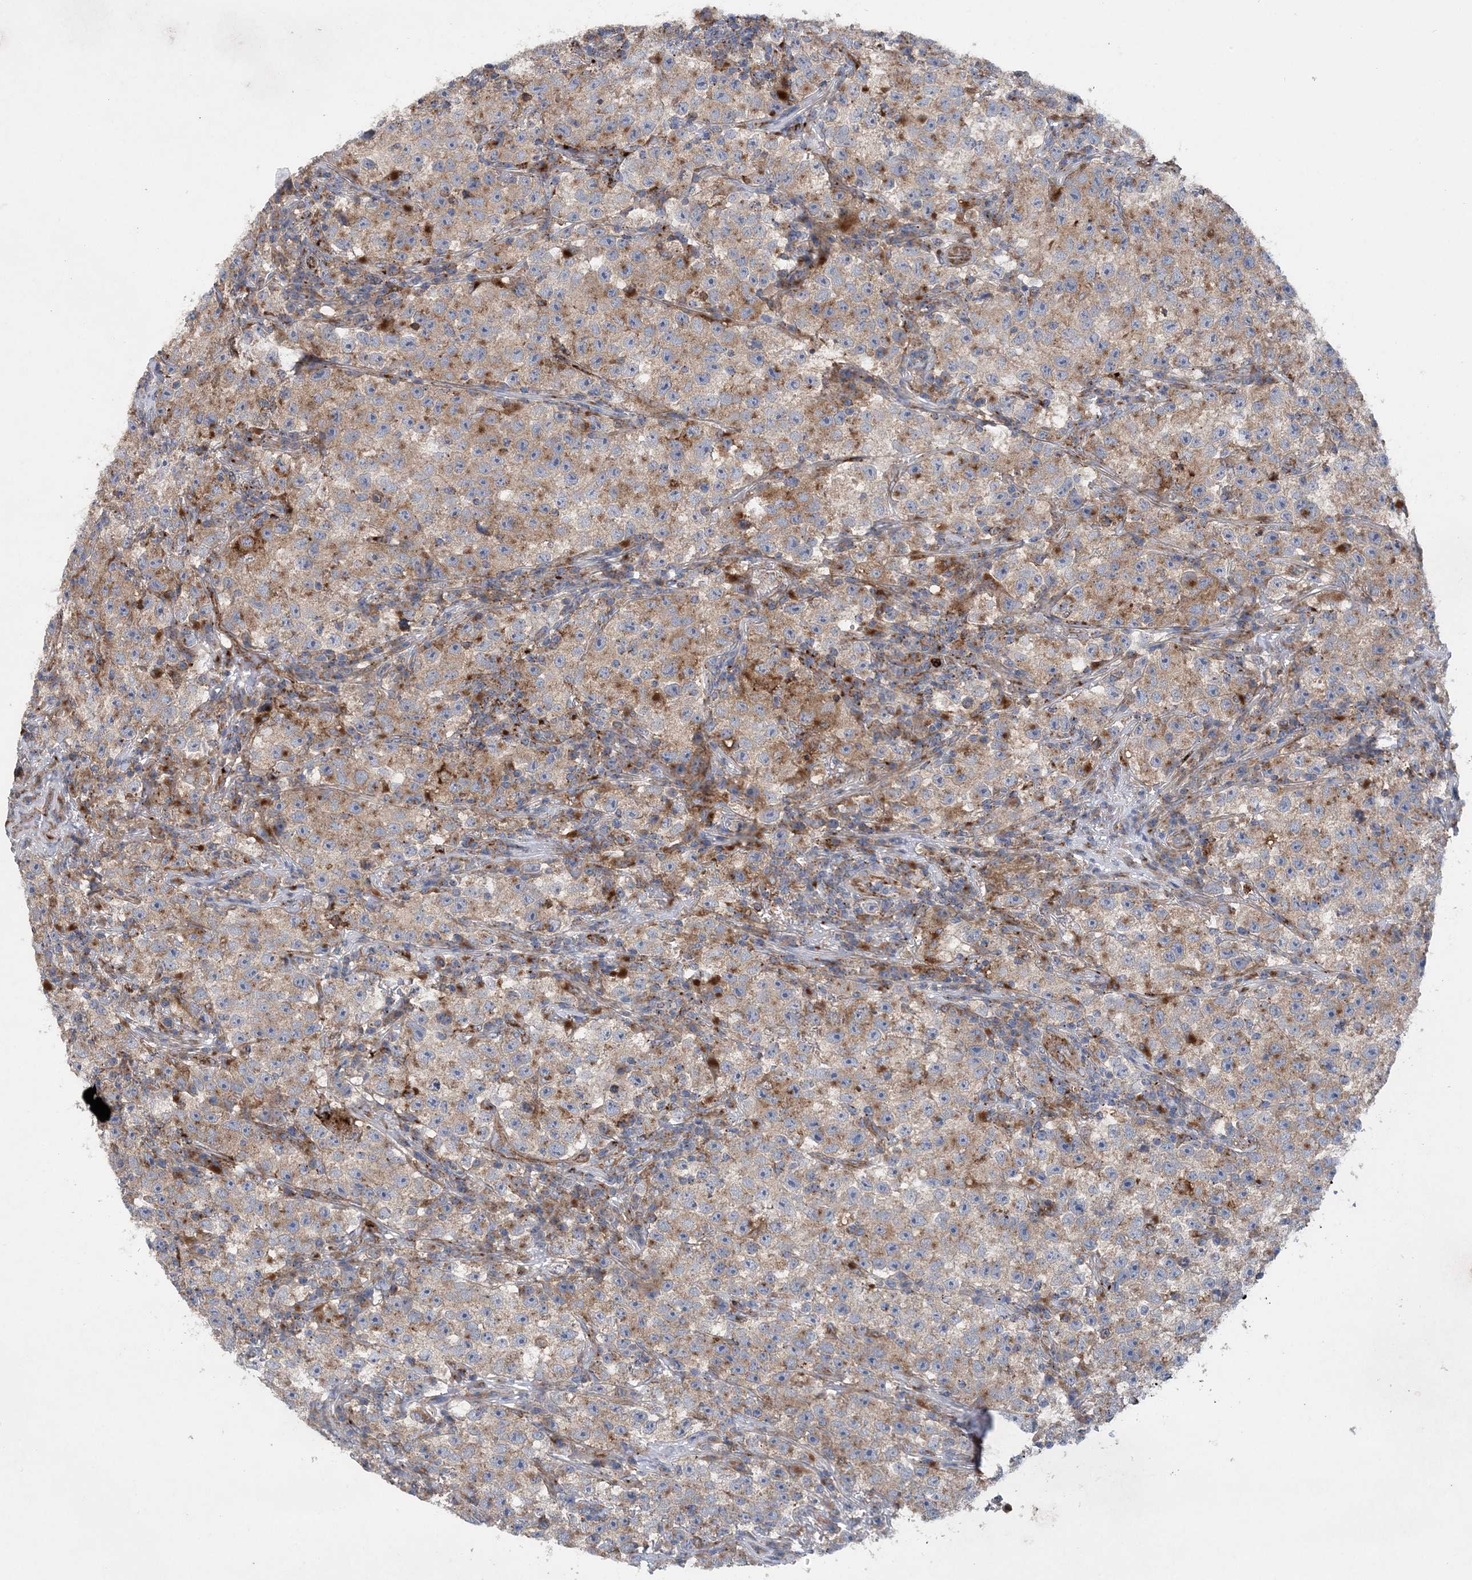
{"staining": {"intensity": "moderate", "quantity": "<25%", "location": "cytoplasmic/membranous"}, "tissue": "testis cancer", "cell_type": "Tumor cells", "image_type": "cancer", "snomed": [{"axis": "morphology", "description": "Seminoma, NOS"}, {"axis": "topography", "description": "Testis"}], "caption": "Immunohistochemical staining of testis seminoma reveals low levels of moderate cytoplasmic/membranous protein positivity in approximately <25% of tumor cells. (DAB IHC with brightfield microscopy, high magnification).", "gene": "PTTG1IP", "patient": {"sex": "male", "age": 22}}